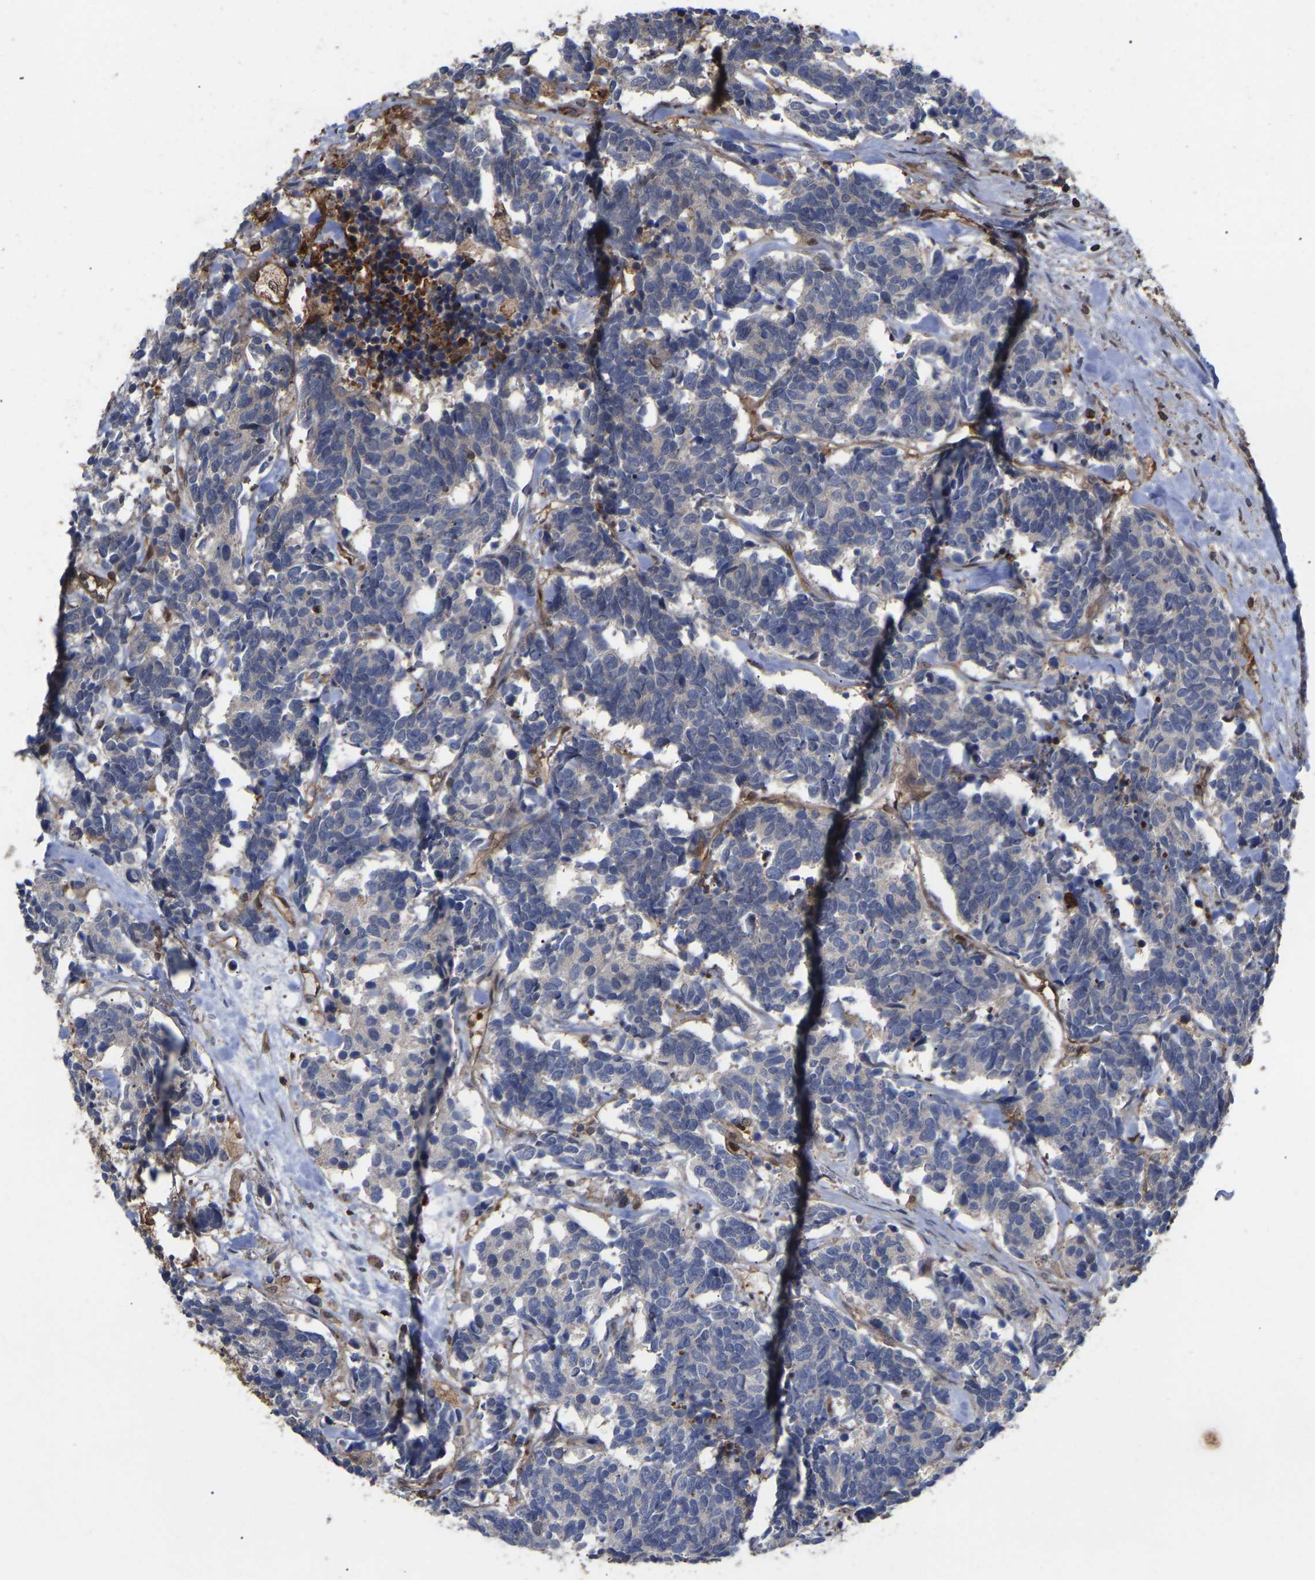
{"staining": {"intensity": "negative", "quantity": "none", "location": "none"}, "tissue": "carcinoid", "cell_type": "Tumor cells", "image_type": "cancer", "snomed": [{"axis": "morphology", "description": "Carcinoma, NOS"}, {"axis": "morphology", "description": "Carcinoid, malignant, NOS"}, {"axis": "topography", "description": "Urinary bladder"}], "caption": "There is no significant expression in tumor cells of carcinoid. The staining was performed using DAB (3,3'-diaminobenzidine) to visualize the protein expression in brown, while the nuclei were stained in blue with hematoxylin (Magnification: 20x).", "gene": "CIT", "patient": {"sex": "male", "age": 57}}